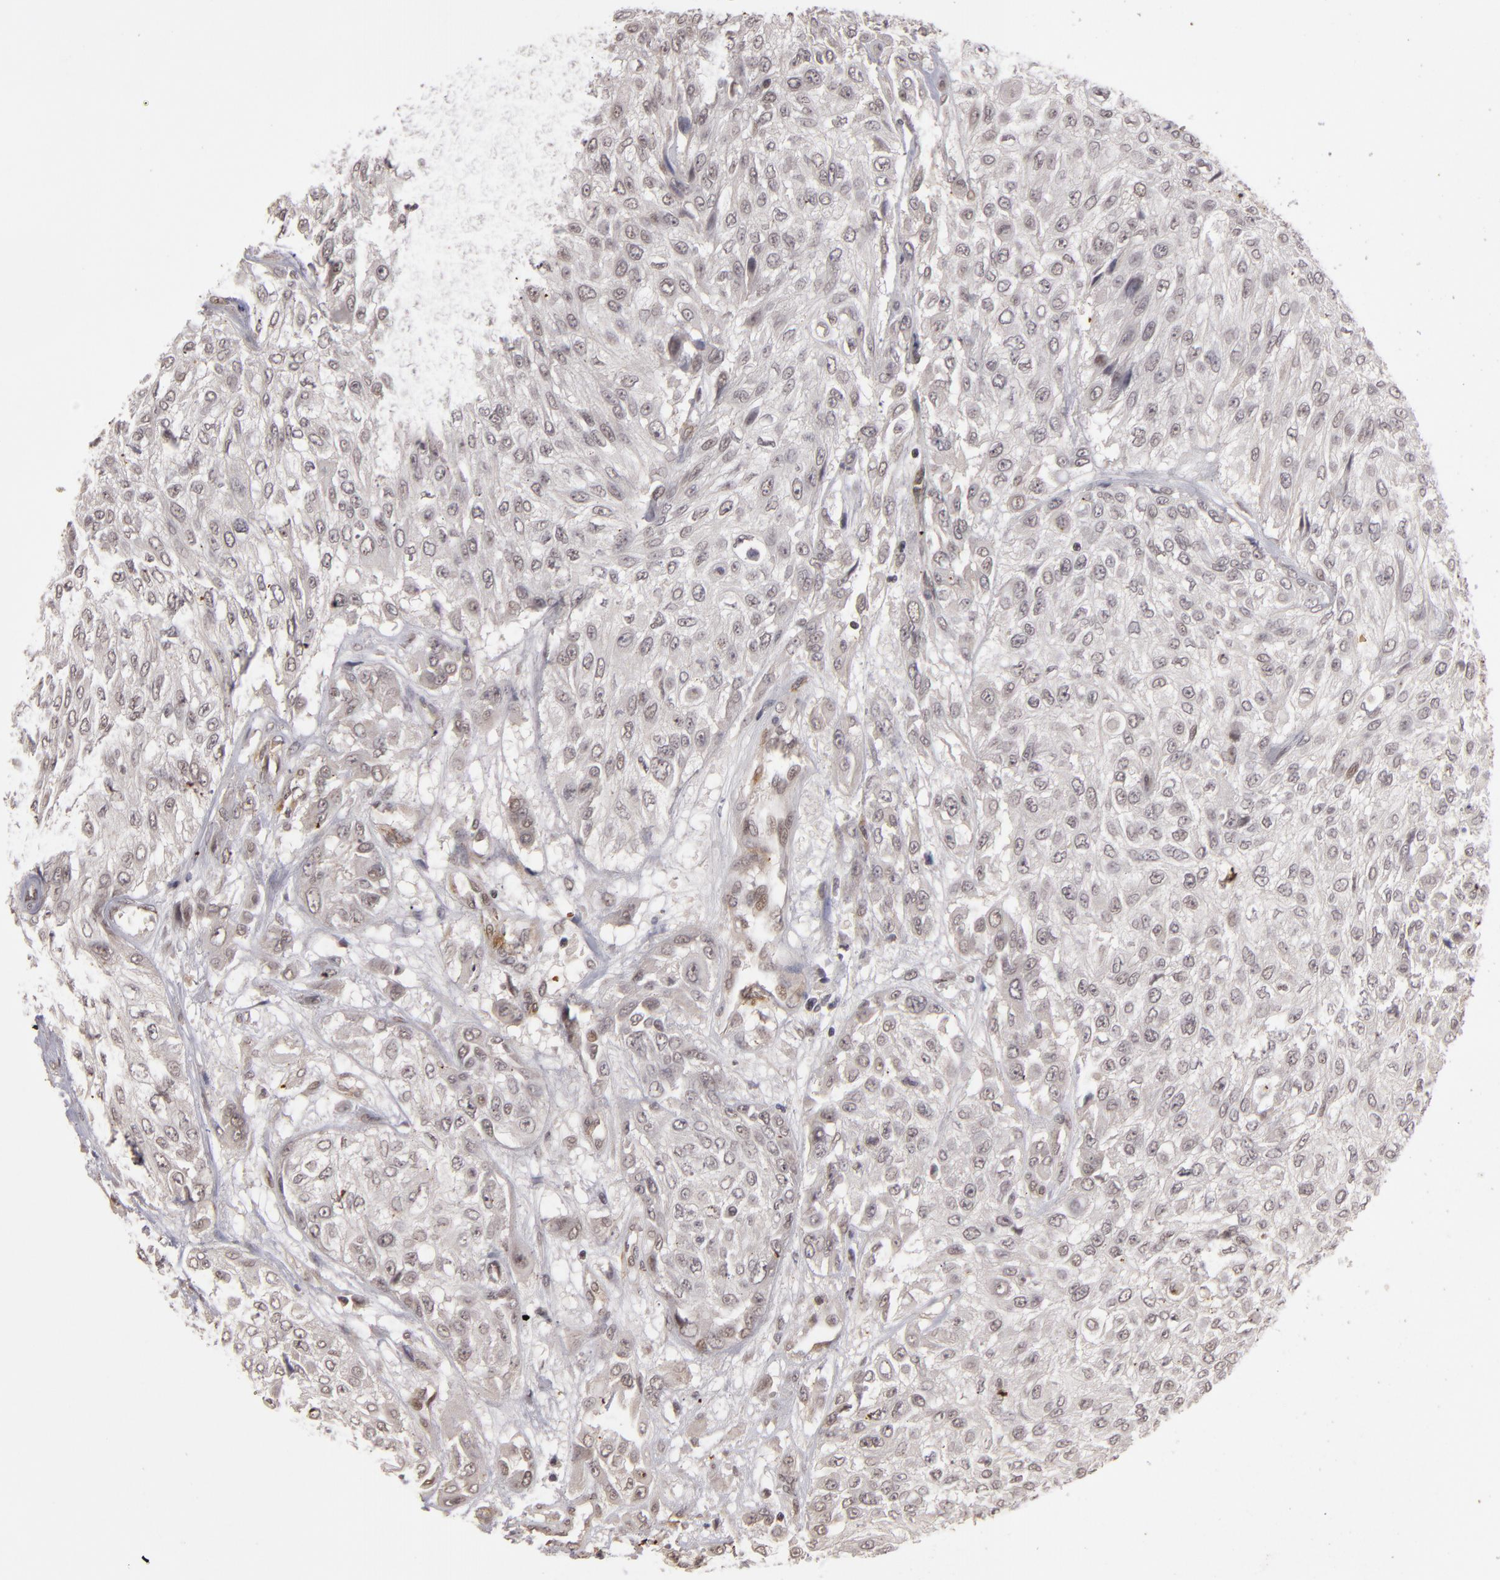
{"staining": {"intensity": "negative", "quantity": "none", "location": "none"}, "tissue": "urothelial cancer", "cell_type": "Tumor cells", "image_type": "cancer", "snomed": [{"axis": "morphology", "description": "Urothelial carcinoma, High grade"}, {"axis": "topography", "description": "Urinary bladder"}], "caption": "The photomicrograph demonstrates no significant staining in tumor cells of high-grade urothelial carcinoma.", "gene": "DFFA", "patient": {"sex": "male", "age": 57}}